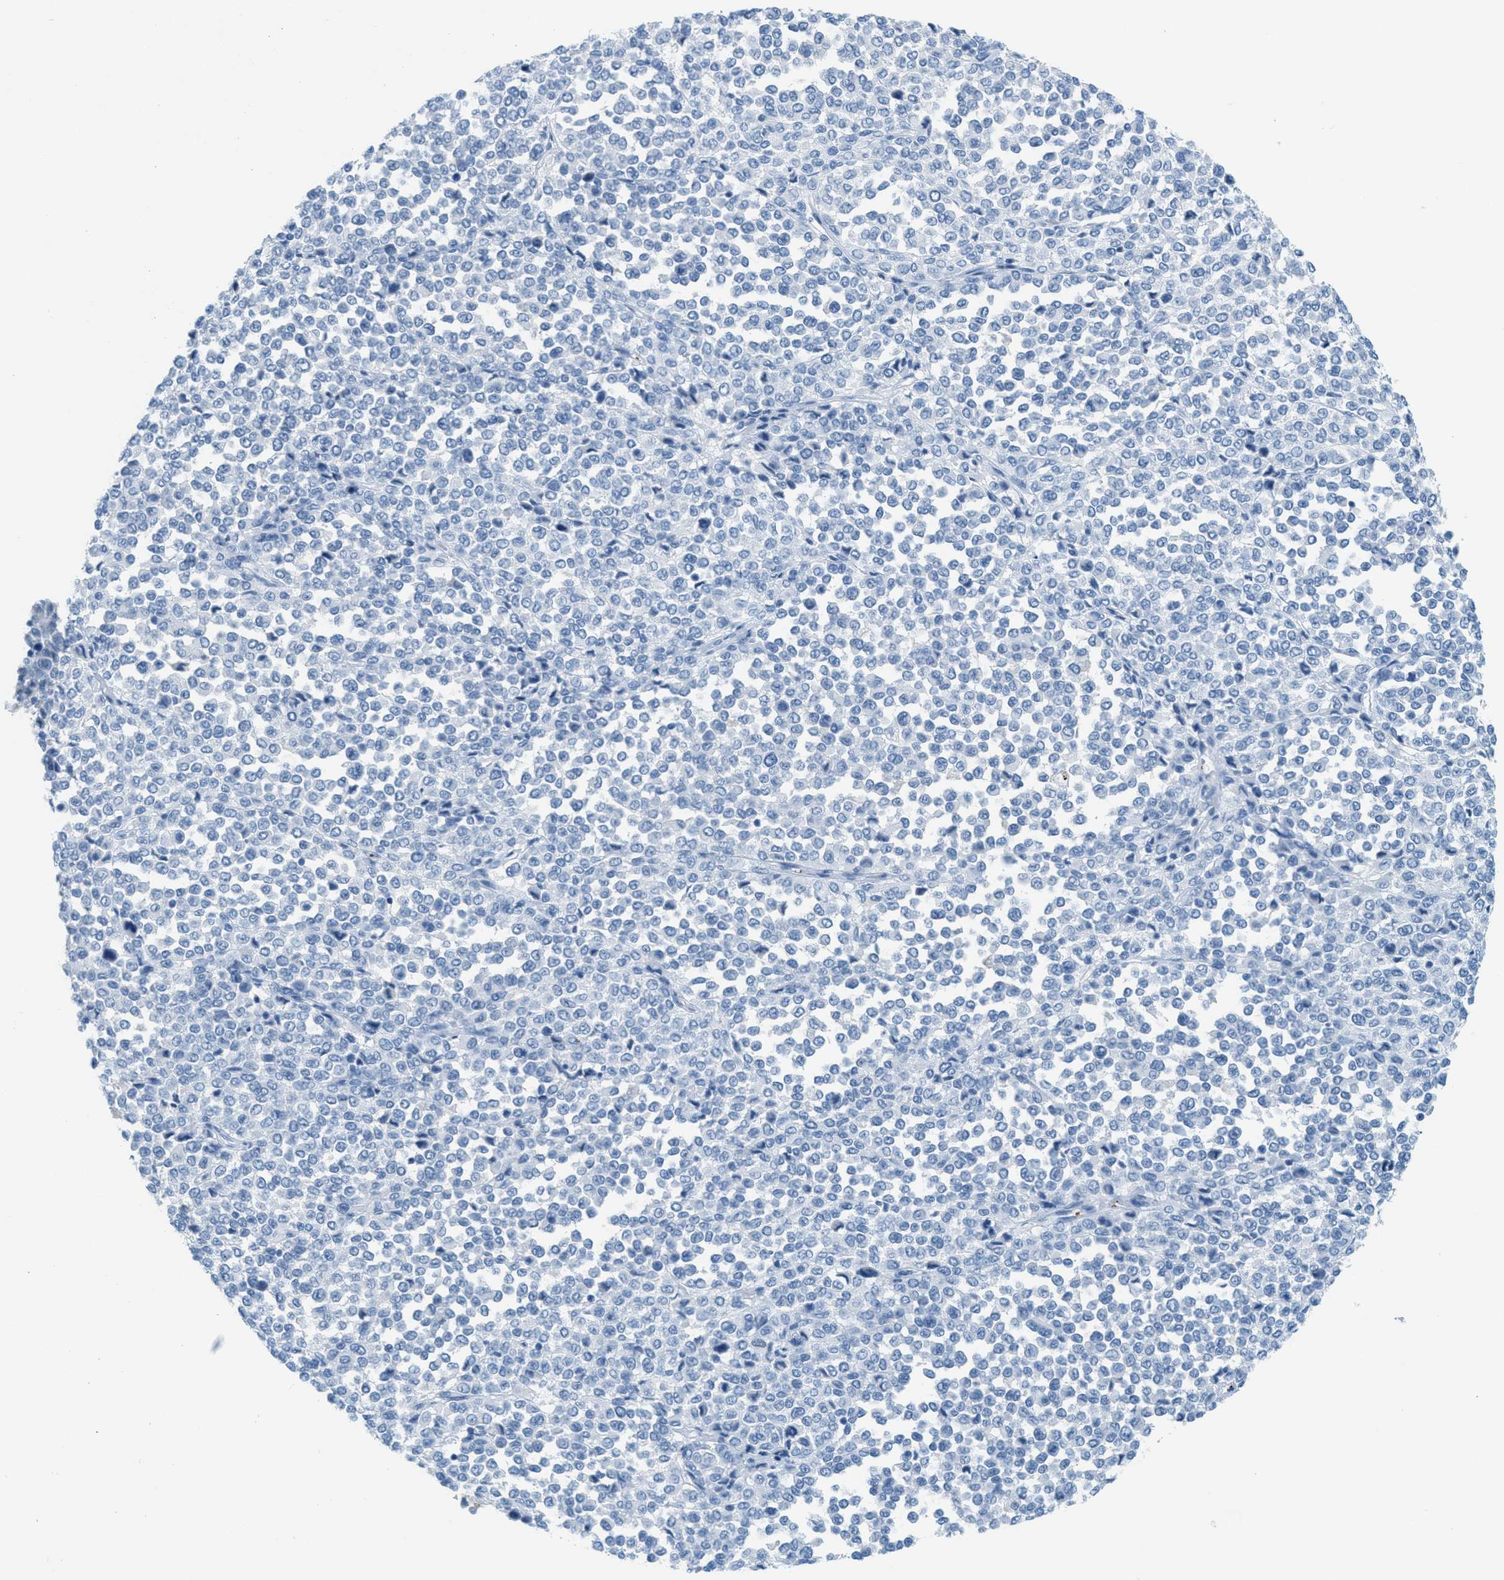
{"staining": {"intensity": "negative", "quantity": "none", "location": "none"}, "tissue": "melanoma", "cell_type": "Tumor cells", "image_type": "cancer", "snomed": [{"axis": "morphology", "description": "Malignant melanoma, Metastatic site"}, {"axis": "topography", "description": "Pancreas"}], "caption": "There is no significant expression in tumor cells of malignant melanoma (metastatic site).", "gene": "PPBP", "patient": {"sex": "female", "age": 30}}